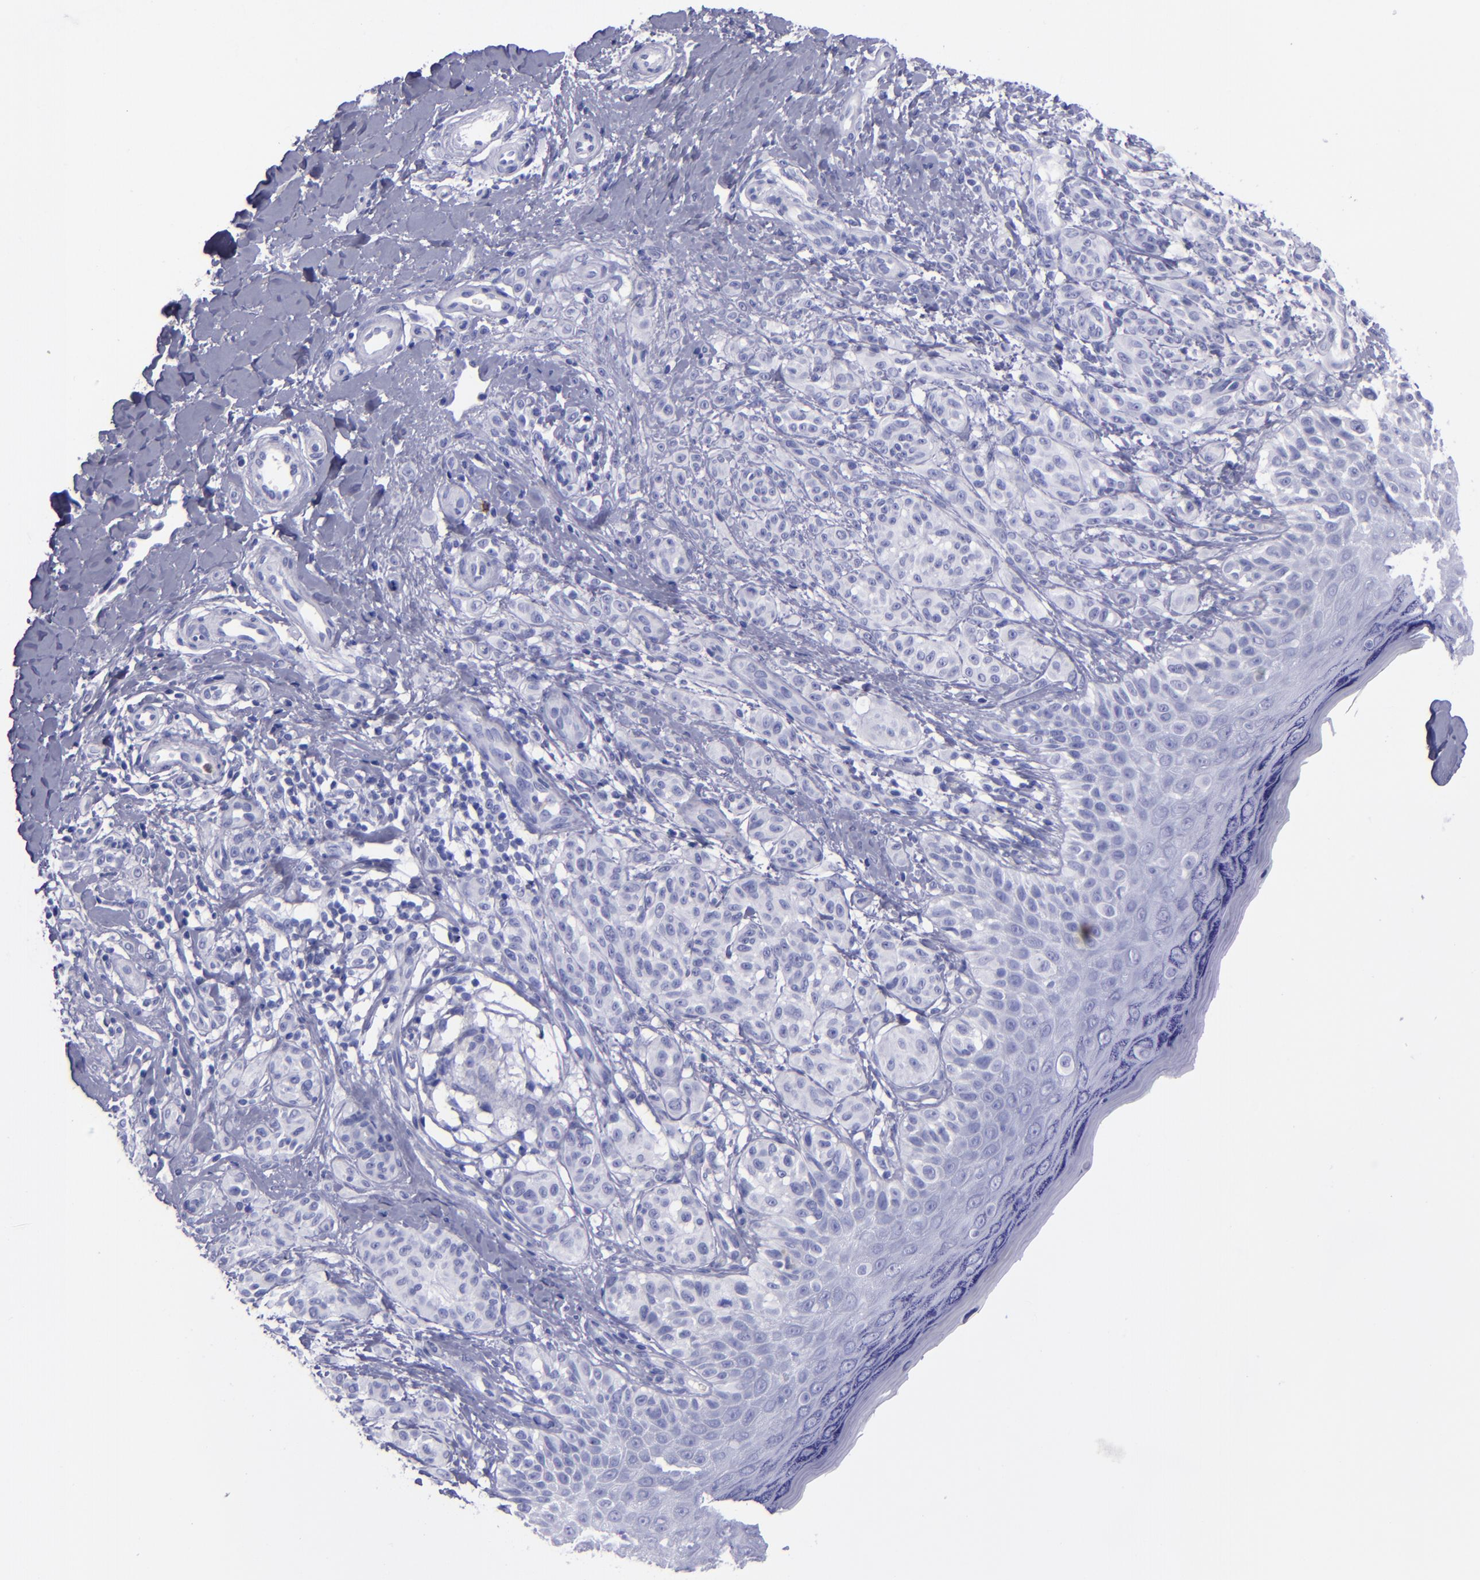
{"staining": {"intensity": "negative", "quantity": "none", "location": "none"}, "tissue": "melanoma", "cell_type": "Tumor cells", "image_type": "cancer", "snomed": [{"axis": "morphology", "description": "Malignant melanoma, NOS"}, {"axis": "topography", "description": "Skin"}], "caption": "An immunohistochemistry (IHC) histopathology image of melanoma is shown. There is no staining in tumor cells of melanoma.", "gene": "CR1", "patient": {"sex": "male", "age": 57}}